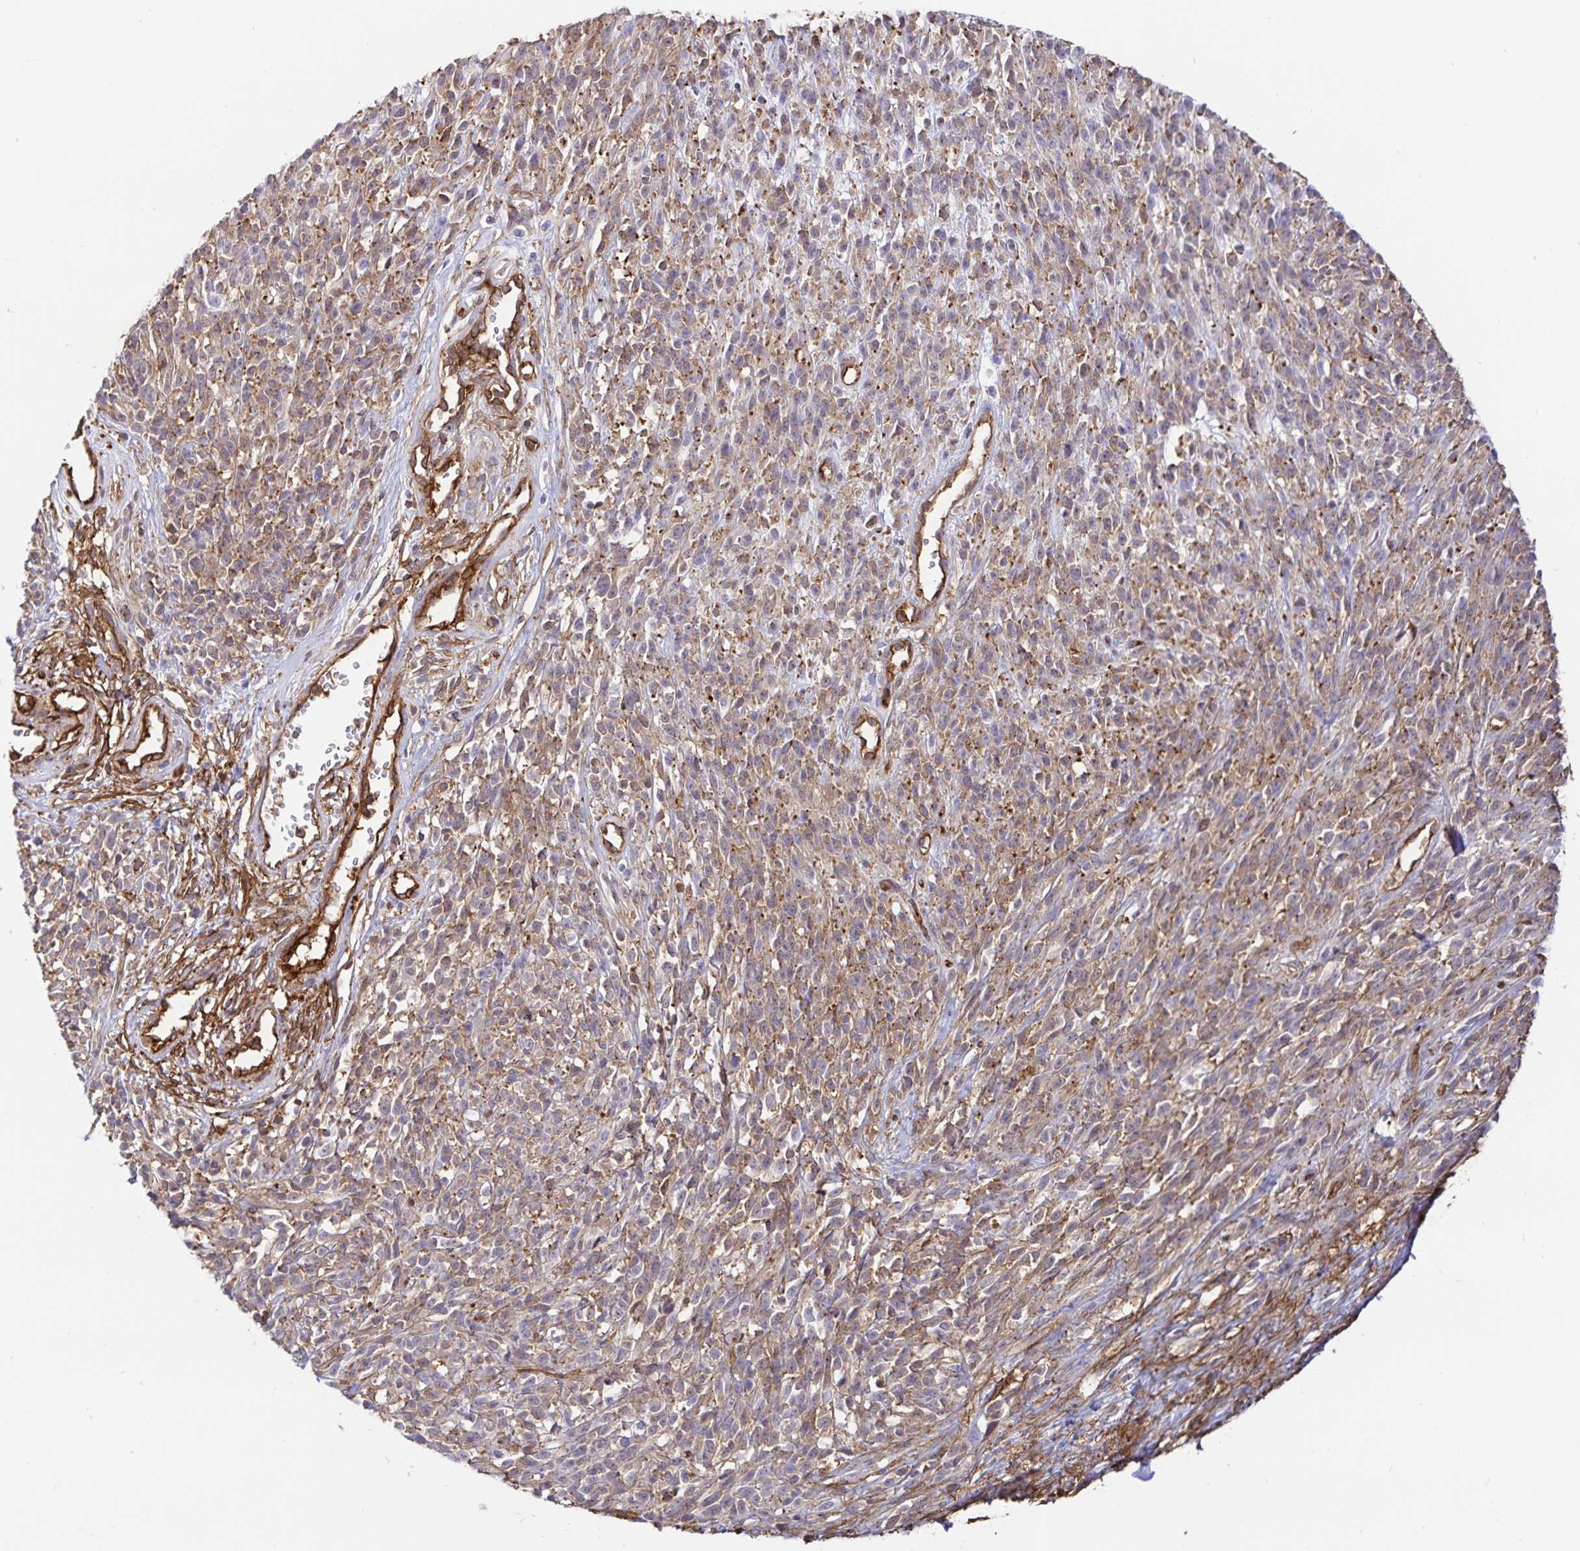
{"staining": {"intensity": "moderate", "quantity": "25%-75%", "location": "cytoplasmic/membranous"}, "tissue": "melanoma", "cell_type": "Tumor cells", "image_type": "cancer", "snomed": [{"axis": "morphology", "description": "Malignant melanoma, NOS"}, {"axis": "topography", "description": "Skin"}, {"axis": "topography", "description": "Skin of trunk"}], "caption": "A medium amount of moderate cytoplasmic/membranous expression is identified in about 25%-75% of tumor cells in malignant melanoma tissue. (IHC, brightfield microscopy, high magnification).", "gene": "ANXA2", "patient": {"sex": "male", "age": 74}}